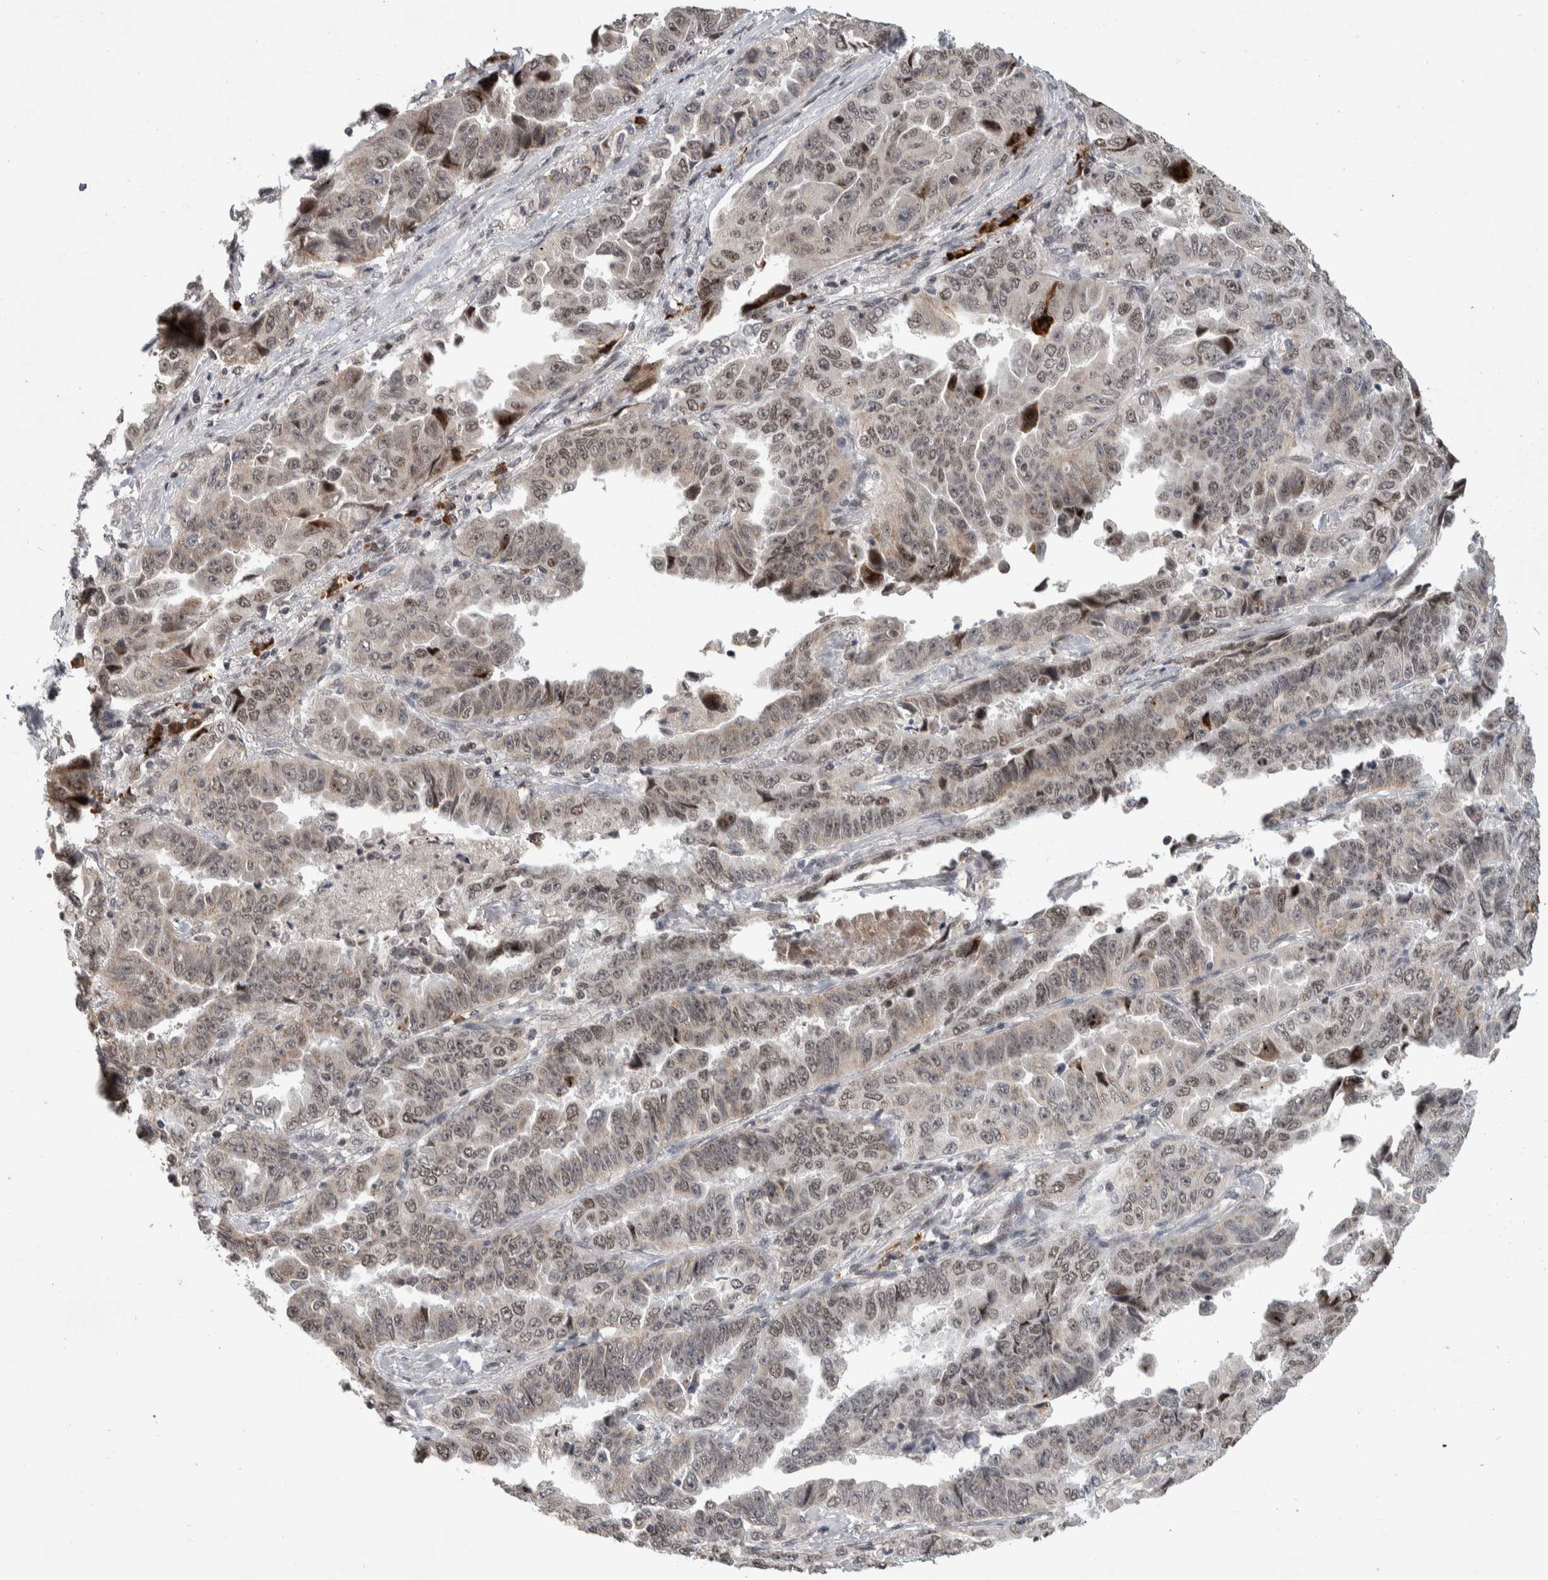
{"staining": {"intensity": "weak", "quantity": "25%-75%", "location": "nuclear"}, "tissue": "lung cancer", "cell_type": "Tumor cells", "image_type": "cancer", "snomed": [{"axis": "morphology", "description": "Adenocarcinoma, NOS"}, {"axis": "topography", "description": "Lung"}], "caption": "High-power microscopy captured an IHC micrograph of lung adenocarcinoma, revealing weak nuclear staining in approximately 25%-75% of tumor cells.", "gene": "ZNF592", "patient": {"sex": "female", "age": 51}}